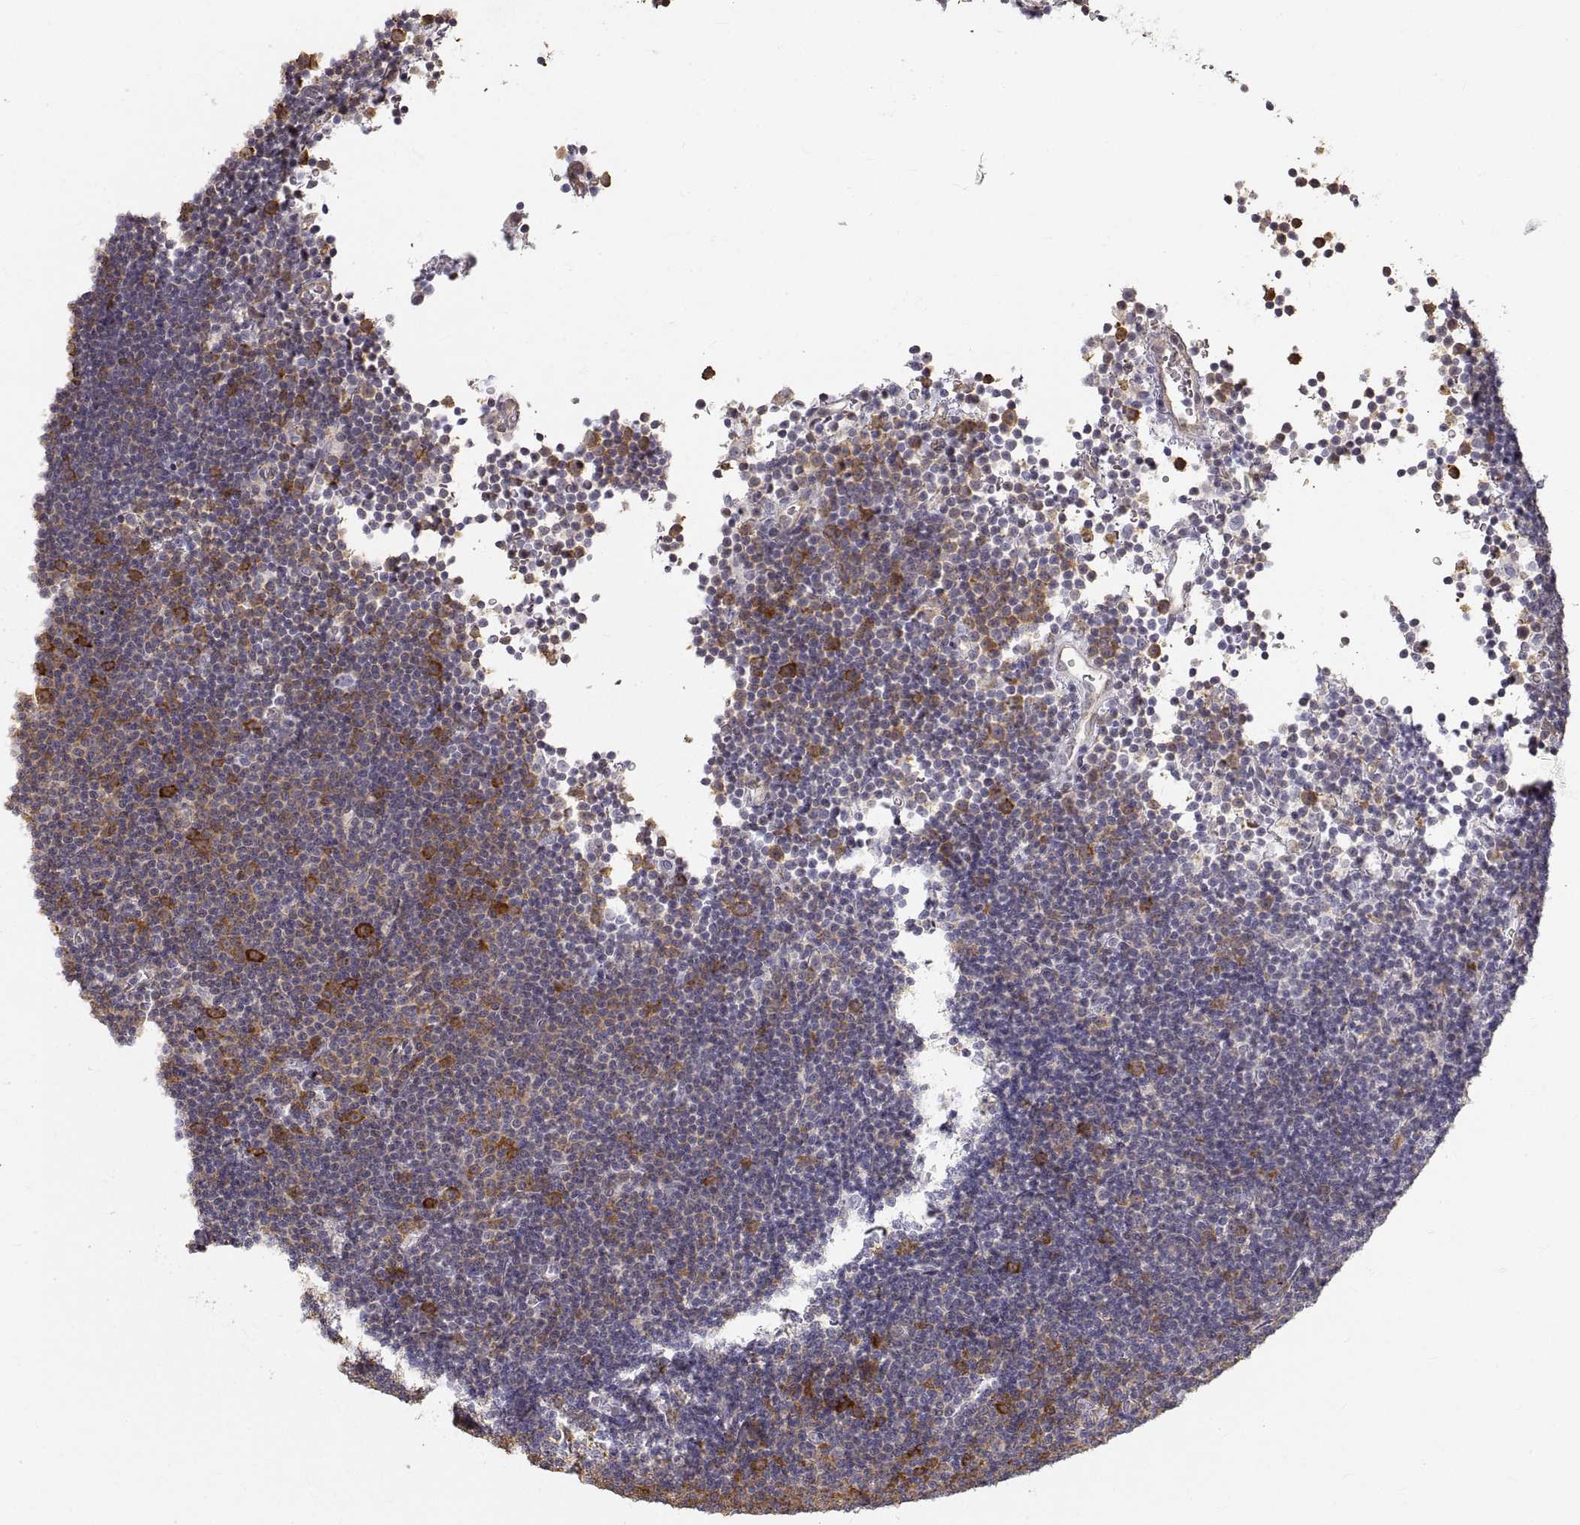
{"staining": {"intensity": "negative", "quantity": "none", "location": "none"}, "tissue": "lymphoma", "cell_type": "Tumor cells", "image_type": "cancer", "snomed": [{"axis": "morphology", "description": "Malignant lymphoma, non-Hodgkin's type, Low grade"}, {"axis": "topography", "description": "Brain"}], "caption": "Tumor cells are negative for brown protein staining in malignant lymphoma, non-Hodgkin's type (low-grade).", "gene": "HSP90AB1", "patient": {"sex": "female", "age": 66}}